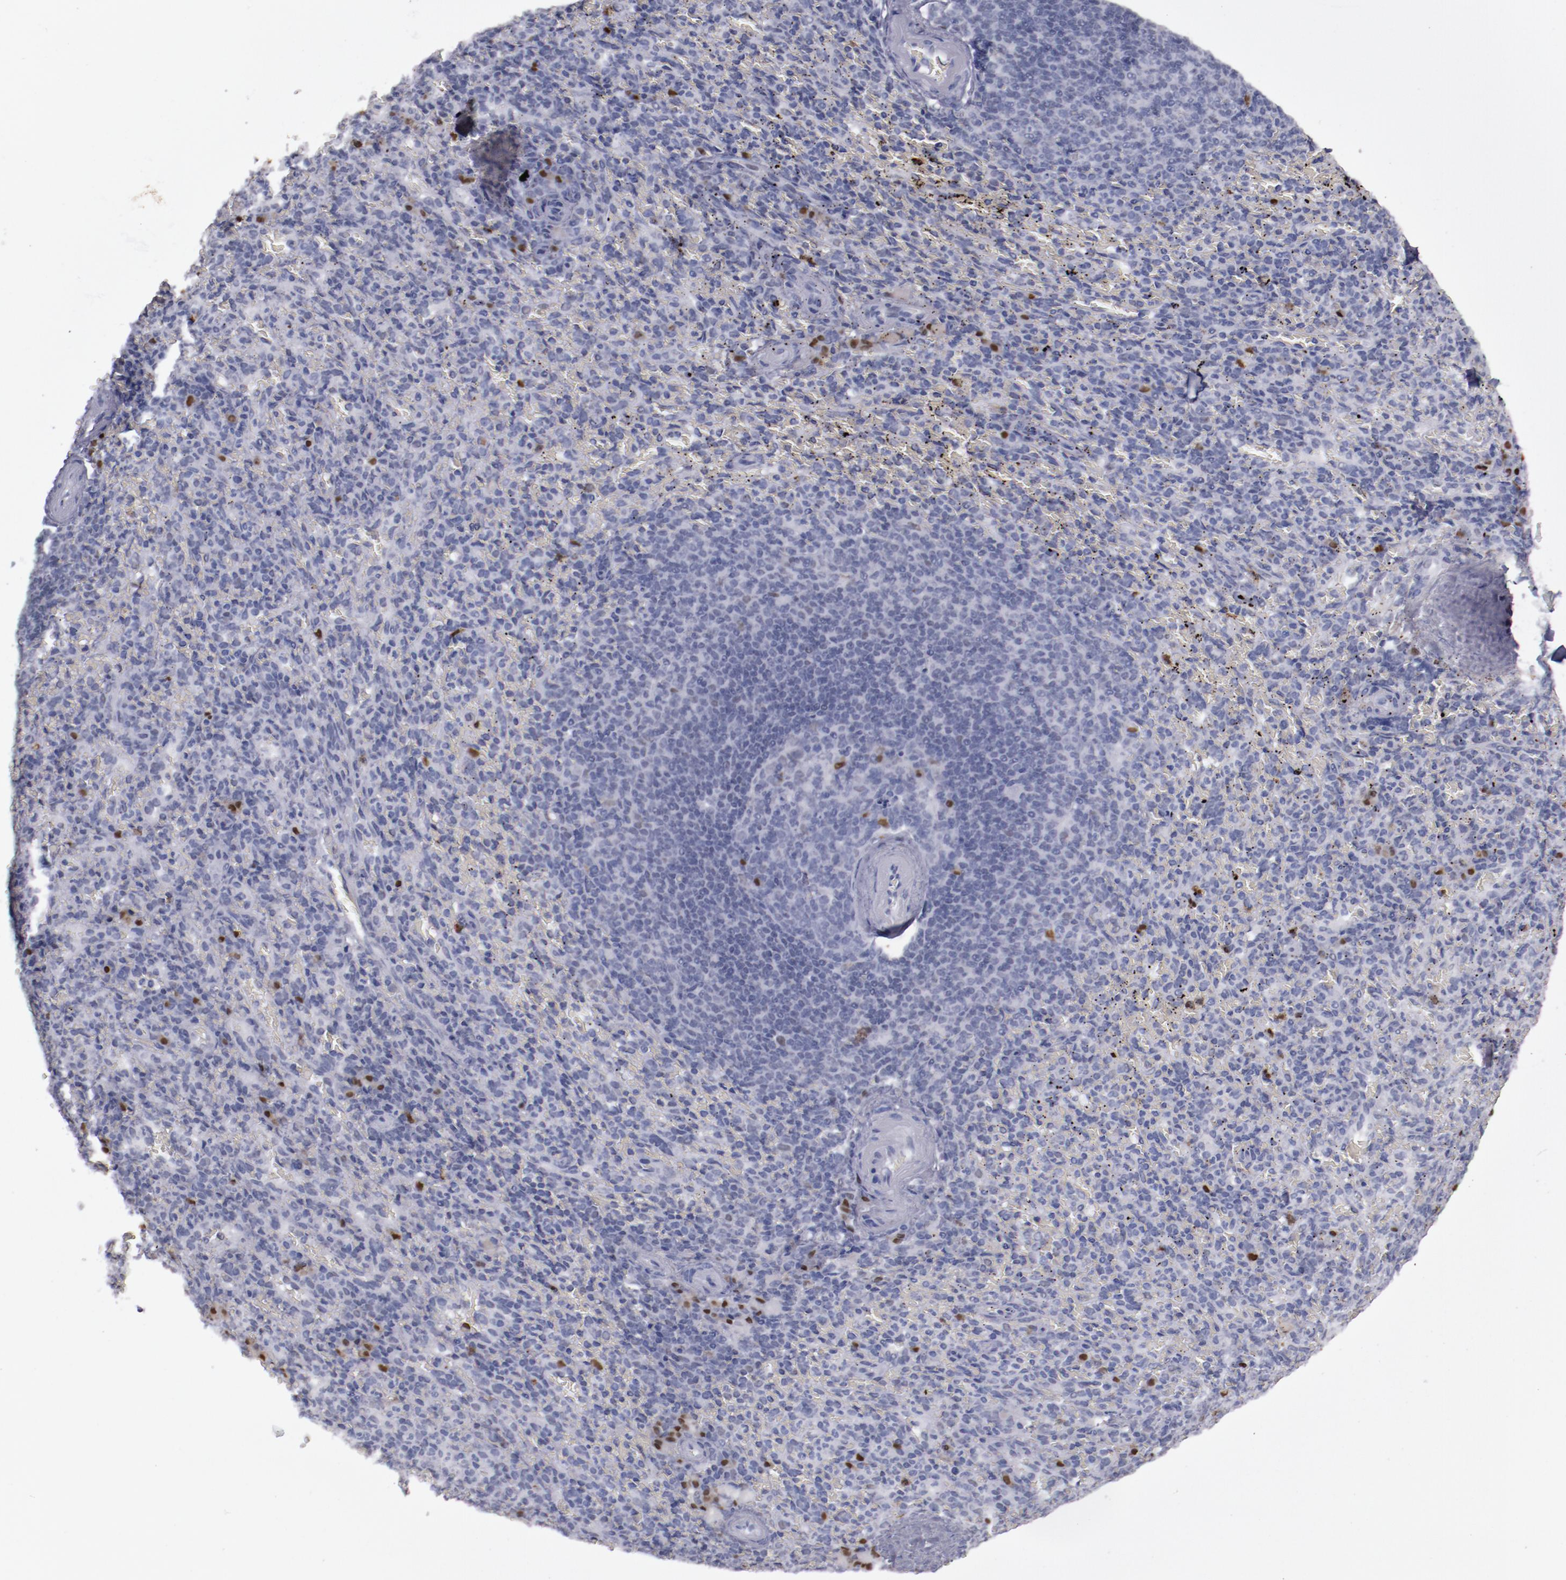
{"staining": {"intensity": "strong", "quantity": "<25%", "location": "nuclear"}, "tissue": "spleen", "cell_type": "Cells in red pulp", "image_type": "normal", "snomed": [{"axis": "morphology", "description": "Normal tissue, NOS"}, {"axis": "topography", "description": "Spleen"}], "caption": "Unremarkable spleen was stained to show a protein in brown. There is medium levels of strong nuclear staining in about <25% of cells in red pulp.", "gene": "IRF4", "patient": {"sex": "female", "age": 43}}